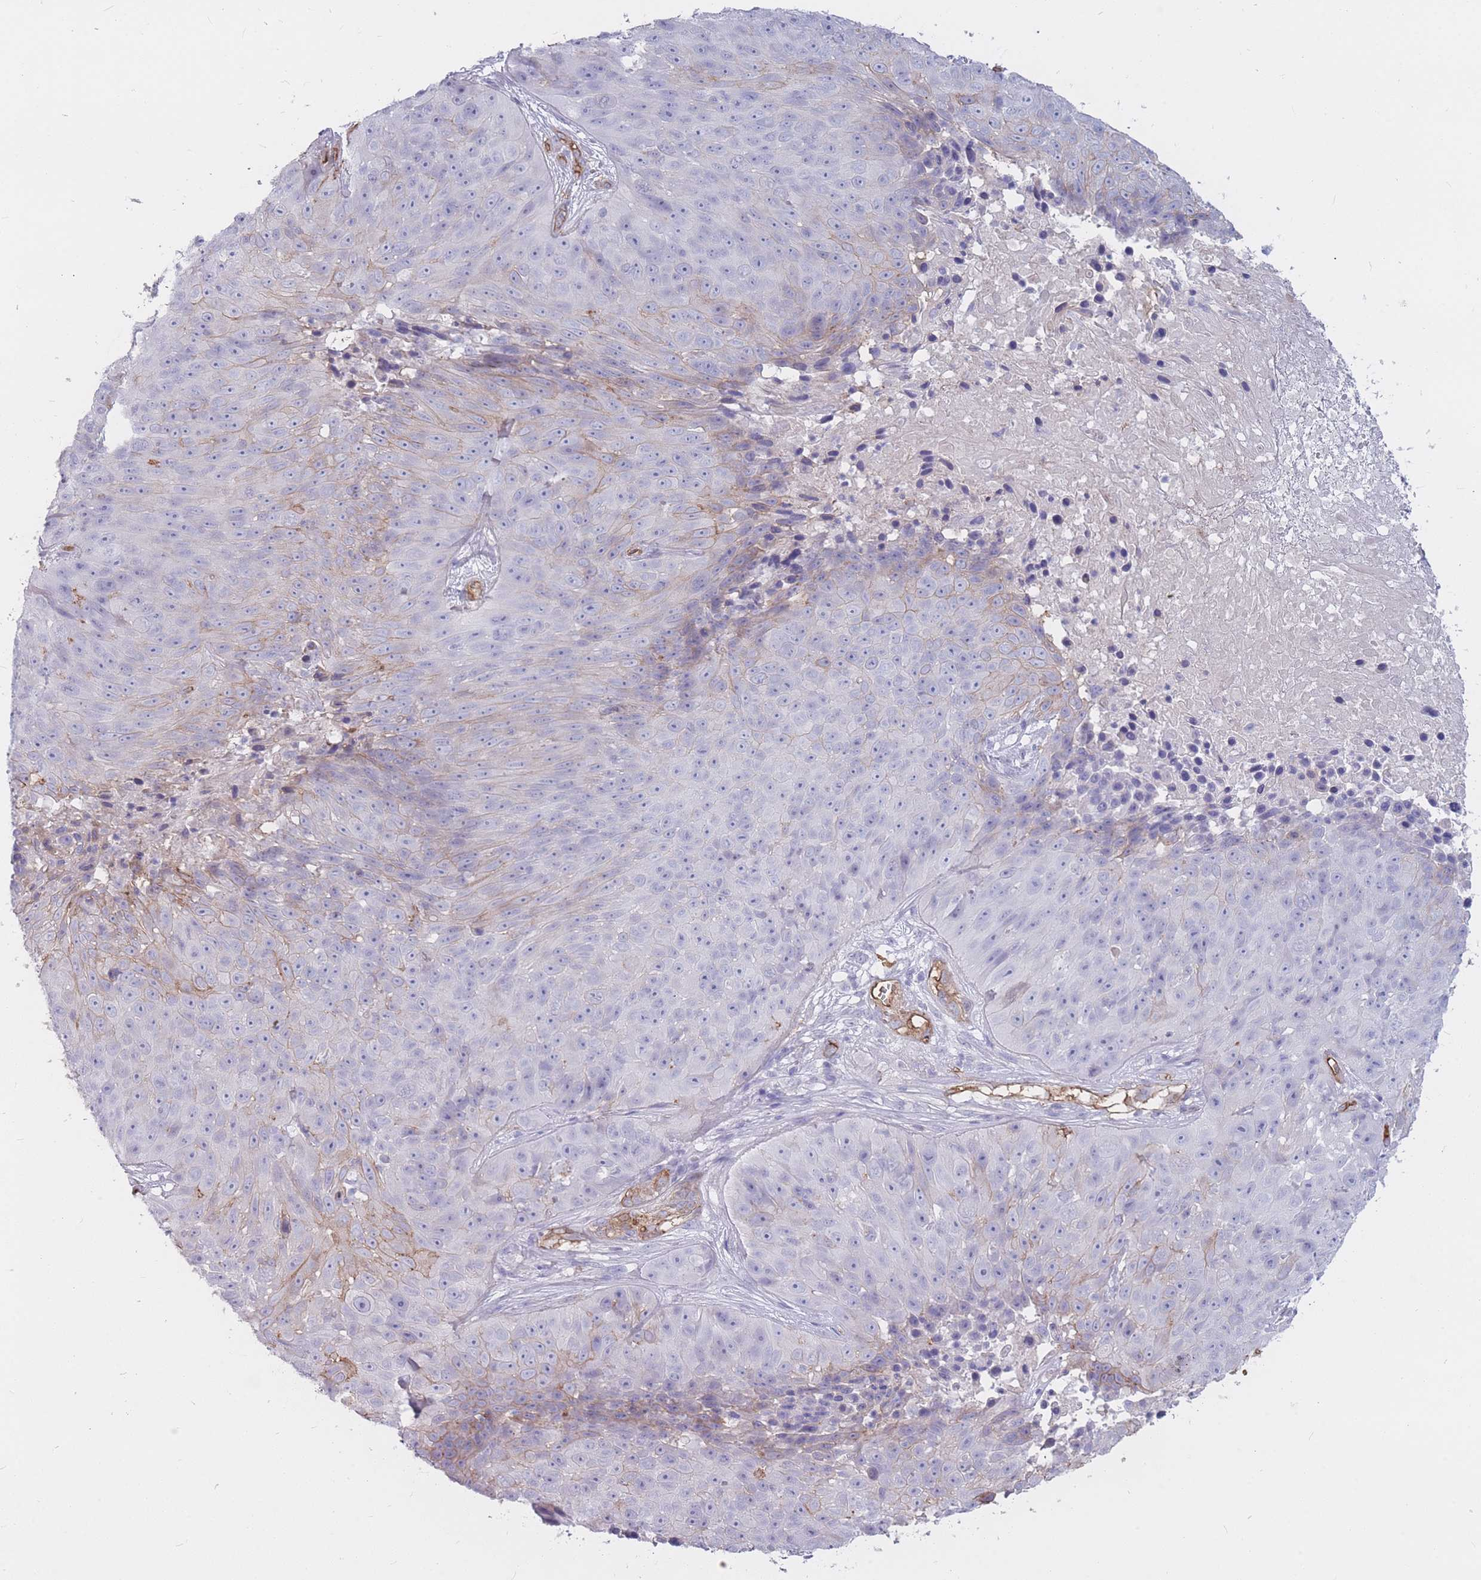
{"staining": {"intensity": "weak", "quantity": "<25%", "location": "cytoplasmic/membranous"}, "tissue": "skin cancer", "cell_type": "Tumor cells", "image_type": "cancer", "snomed": [{"axis": "morphology", "description": "Squamous cell carcinoma, NOS"}, {"axis": "topography", "description": "Skin"}], "caption": "The image shows no significant positivity in tumor cells of skin squamous cell carcinoma.", "gene": "GNA11", "patient": {"sex": "female", "age": 87}}